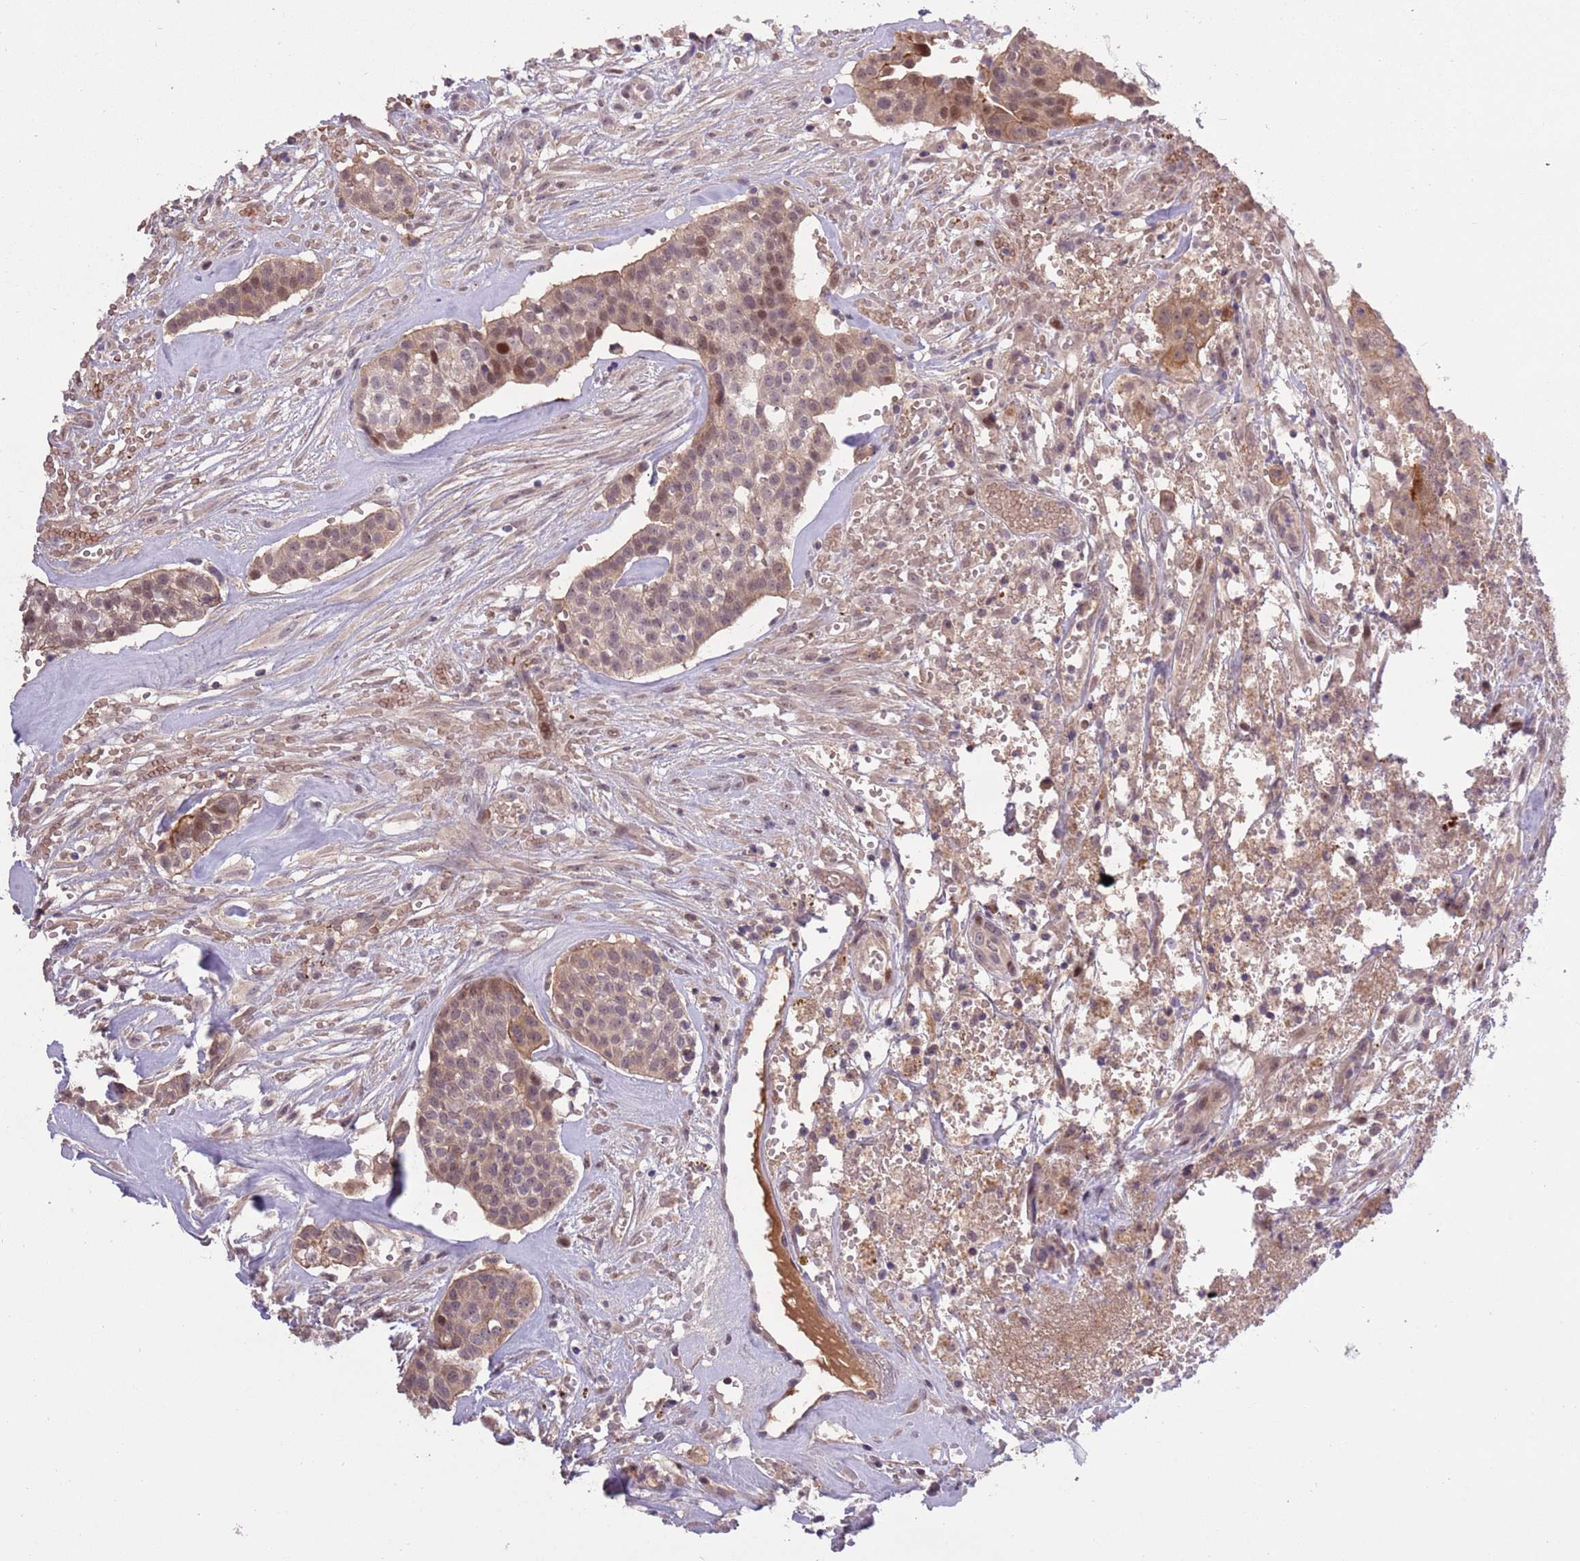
{"staining": {"intensity": "moderate", "quantity": ">75%", "location": "cytoplasmic/membranous,nuclear"}, "tissue": "head and neck cancer", "cell_type": "Tumor cells", "image_type": "cancer", "snomed": [{"axis": "morphology", "description": "Adenocarcinoma, NOS"}, {"axis": "topography", "description": "Head-Neck"}], "caption": "Immunohistochemistry (IHC) (DAB) staining of human head and neck adenocarcinoma shows moderate cytoplasmic/membranous and nuclear protein staining in about >75% of tumor cells. (Stains: DAB (3,3'-diaminobenzidine) in brown, nuclei in blue, Microscopy: brightfield microscopy at high magnification).", "gene": "SHROOM3", "patient": {"sex": "male", "age": 81}}